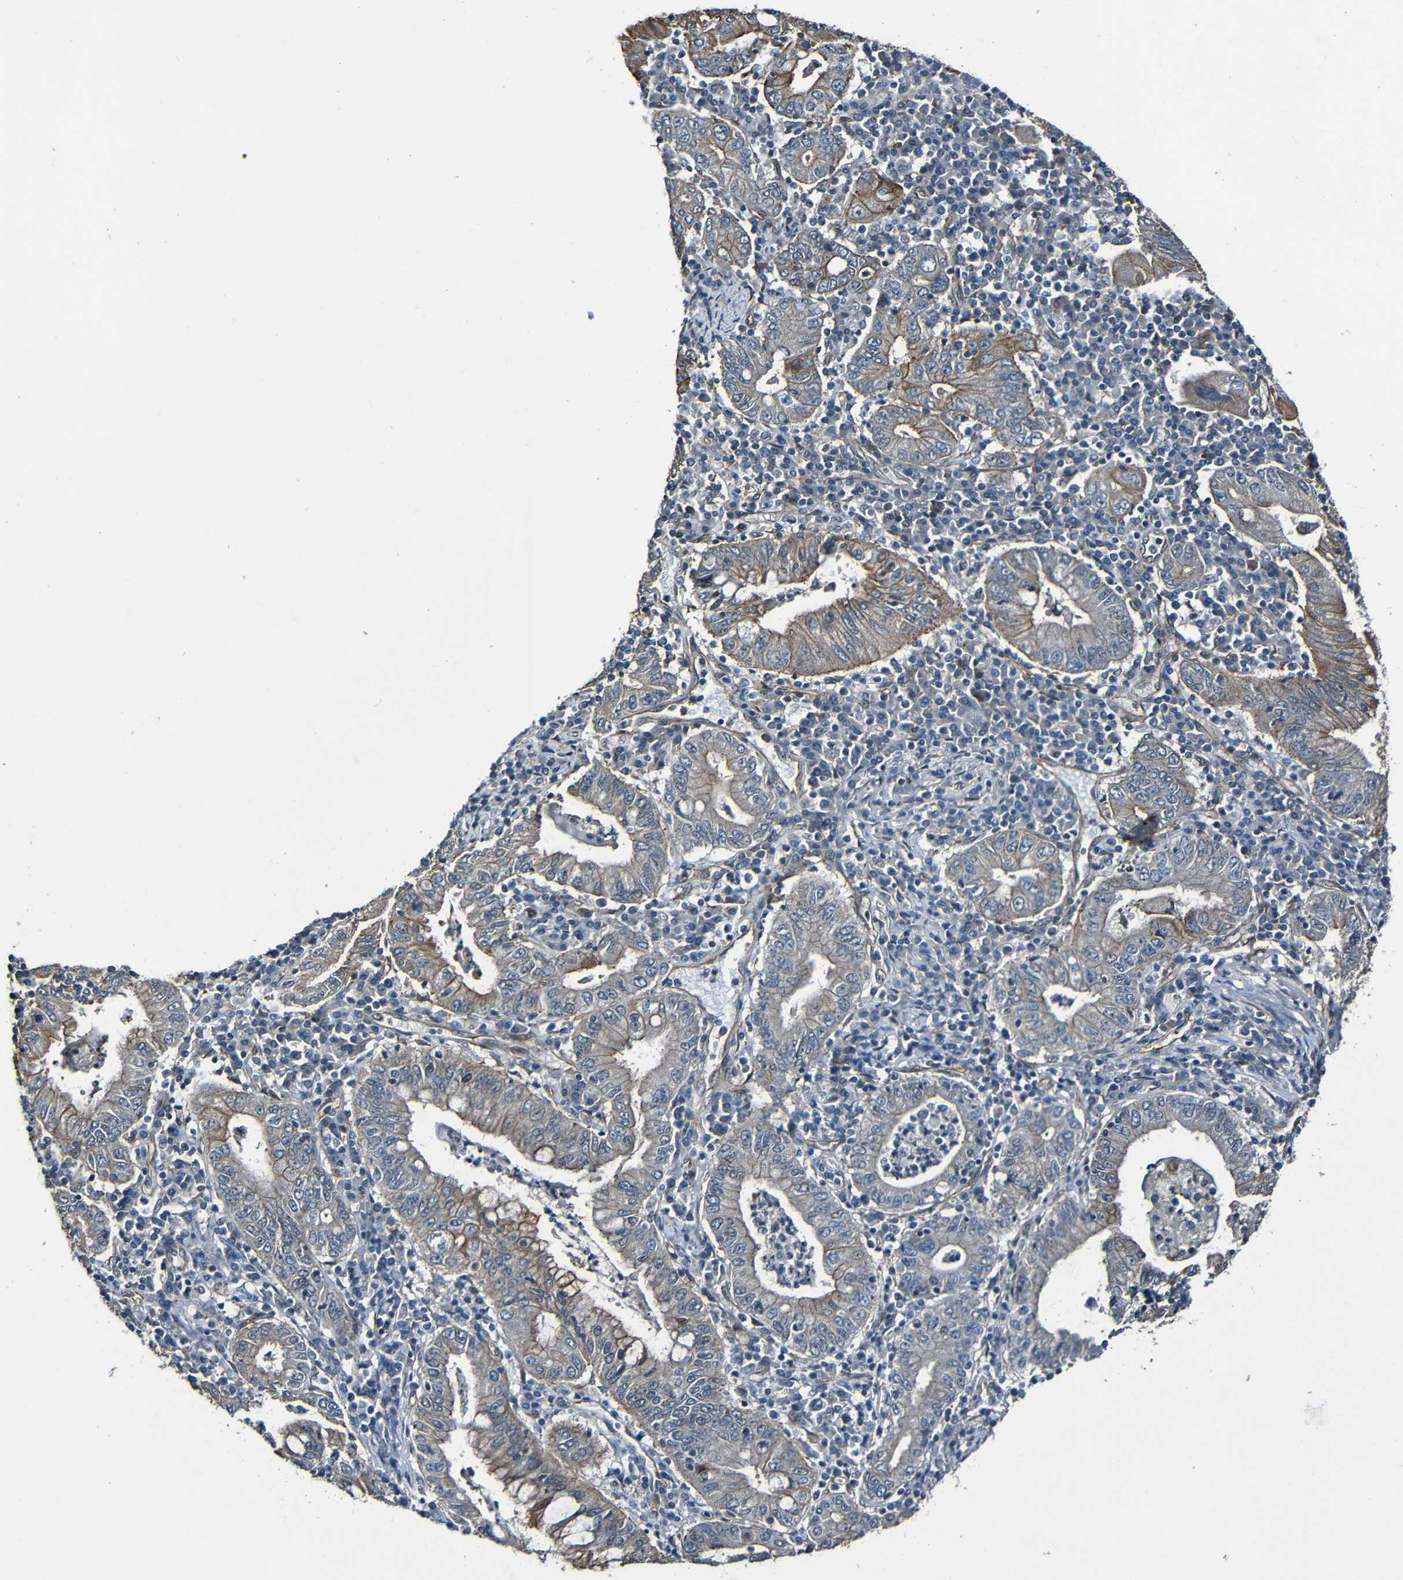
{"staining": {"intensity": "weak", "quantity": "25%-75%", "location": "cytoplasmic/membranous"}, "tissue": "stomach cancer", "cell_type": "Tumor cells", "image_type": "cancer", "snomed": [{"axis": "morphology", "description": "Normal tissue, NOS"}, {"axis": "morphology", "description": "Adenocarcinoma, NOS"}, {"axis": "topography", "description": "Esophagus"}, {"axis": "topography", "description": "Stomach, upper"}, {"axis": "topography", "description": "Peripheral nerve tissue"}], "caption": "The immunohistochemical stain labels weak cytoplasmic/membranous expression in tumor cells of stomach cancer tissue.", "gene": "LGR5", "patient": {"sex": "male", "age": 62}}